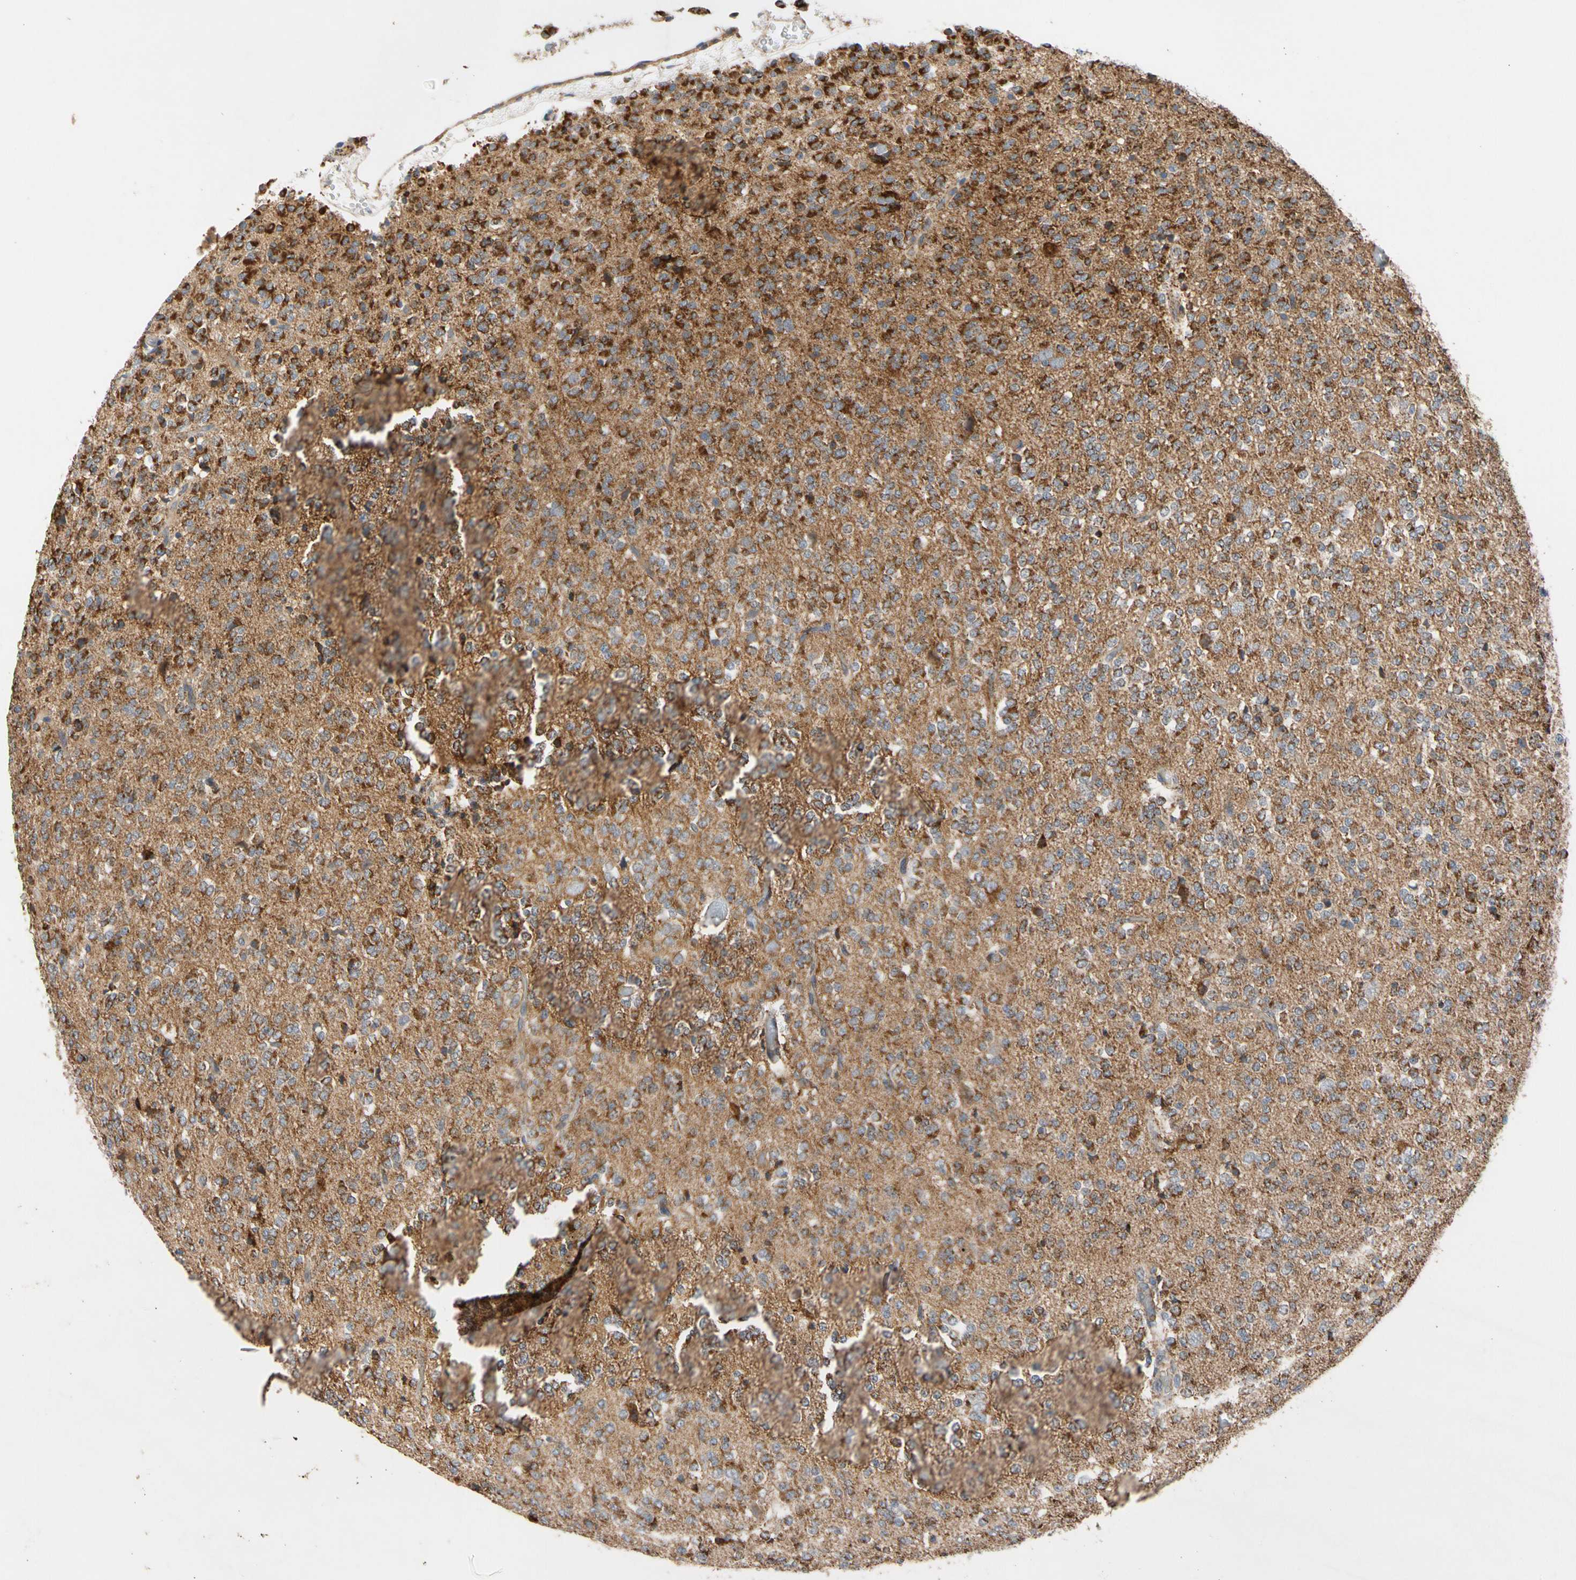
{"staining": {"intensity": "moderate", "quantity": ">75%", "location": "cytoplasmic/membranous"}, "tissue": "glioma", "cell_type": "Tumor cells", "image_type": "cancer", "snomed": [{"axis": "morphology", "description": "Glioma, malignant, Low grade"}, {"axis": "topography", "description": "Brain"}], "caption": "A medium amount of moderate cytoplasmic/membranous expression is seen in about >75% of tumor cells in glioma tissue.", "gene": "GPD2", "patient": {"sex": "male", "age": 38}}